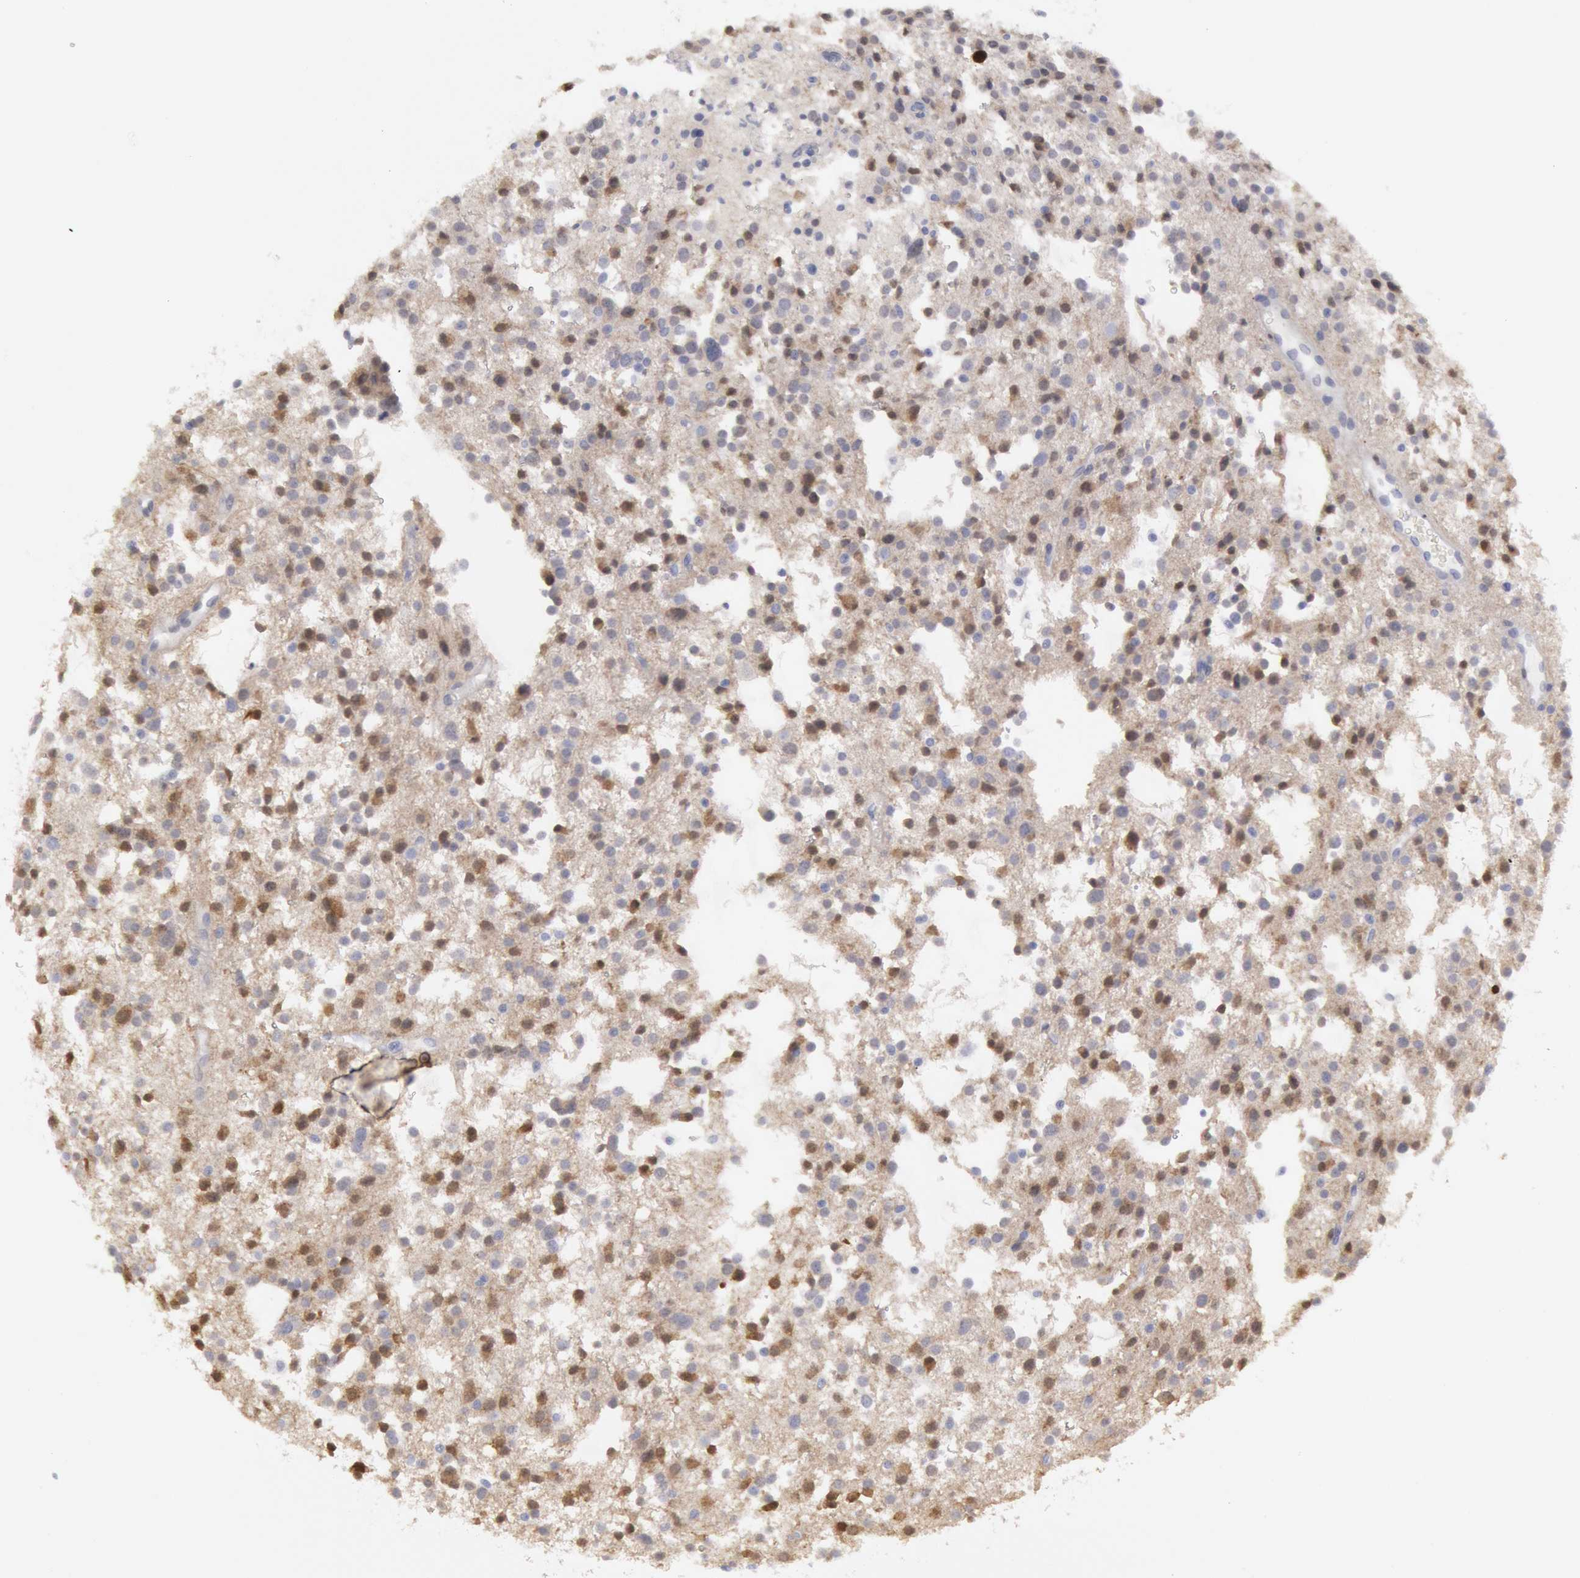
{"staining": {"intensity": "weak", "quantity": "25%-75%", "location": "nuclear"}, "tissue": "glioma", "cell_type": "Tumor cells", "image_type": "cancer", "snomed": [{"axis": "morphology", "description": "Glioma, malignant, Low grade"}, {"axis": "topography", "description": "Brain"}], "caption": "Immunohistochemistry (DAB (3,3'-diaminobenzidine)) staining of glioma shows weak nuclear protein expression in approximately 25%-75% of tumor cells. Using DAB (3,3'-diaminobenzidine) (brown) and hematoxylin (blue) stains, captured at high magnification using brightfield microscopy.", "gene": "FHL1", "patient": {"sex": "female", "age": 36}}